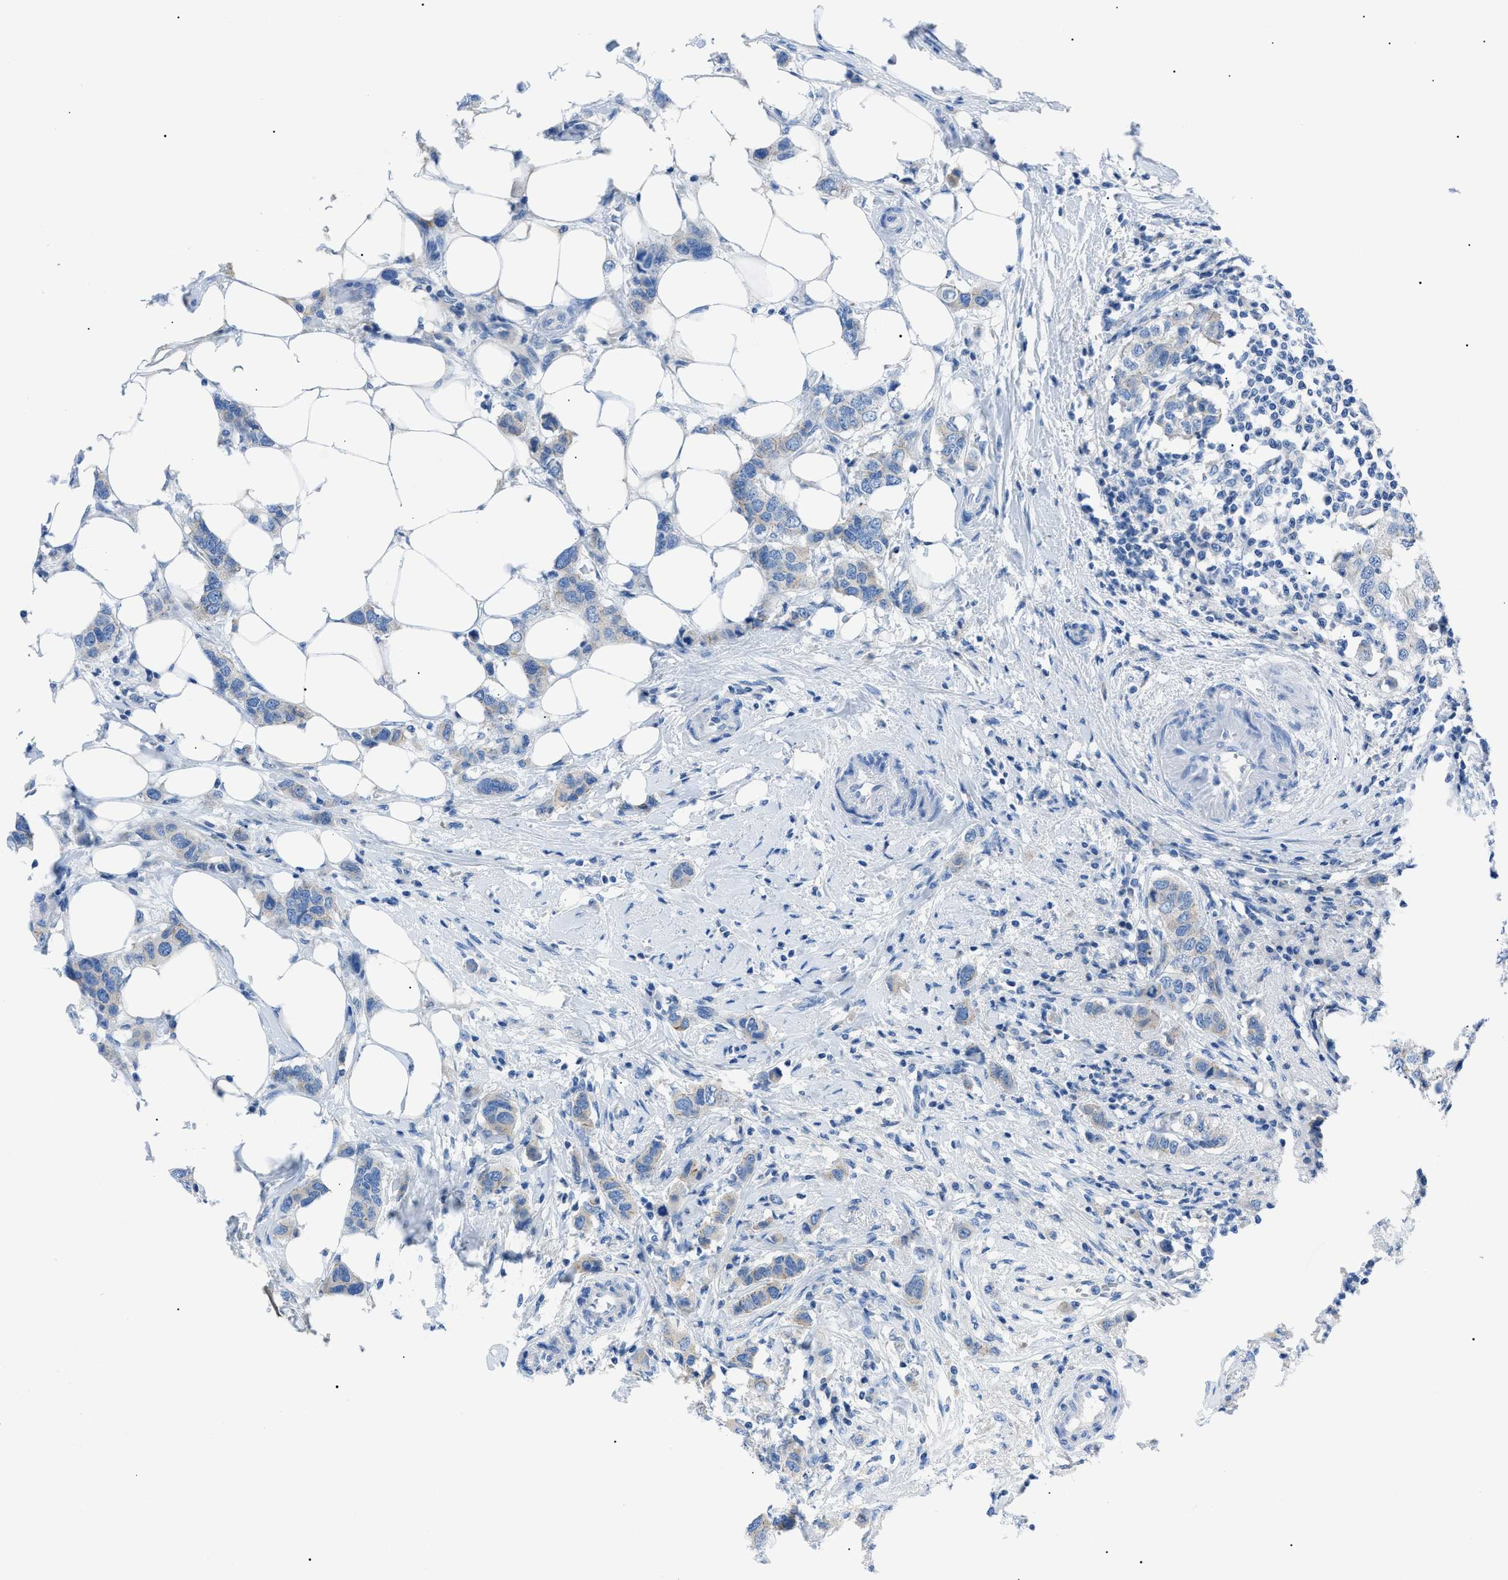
{"staining": {"intensity": "negative", "quantity": "none", "location": "none"}, "tissue": "breast cancer", "cell_type": "Tumor cells", "image_type": "cancer", "snomed": [{"axis": "morphology", "description": "Duct carcinoma"}, {"axis": "topography", "description": "Breast"}], "caption": "Breast cancer (infiltrating ductal carcinoma) was stained to show a protein in brown. There is no significant positivity in tumor cells. Brightfield microscopy of immunohistochemistry (IHC) stained with DAB (brown) and hematoxylin (blue), captured at high magnification.", "gene": "ZDHHC24", "patient": {"sex": "female", "age": 50}}